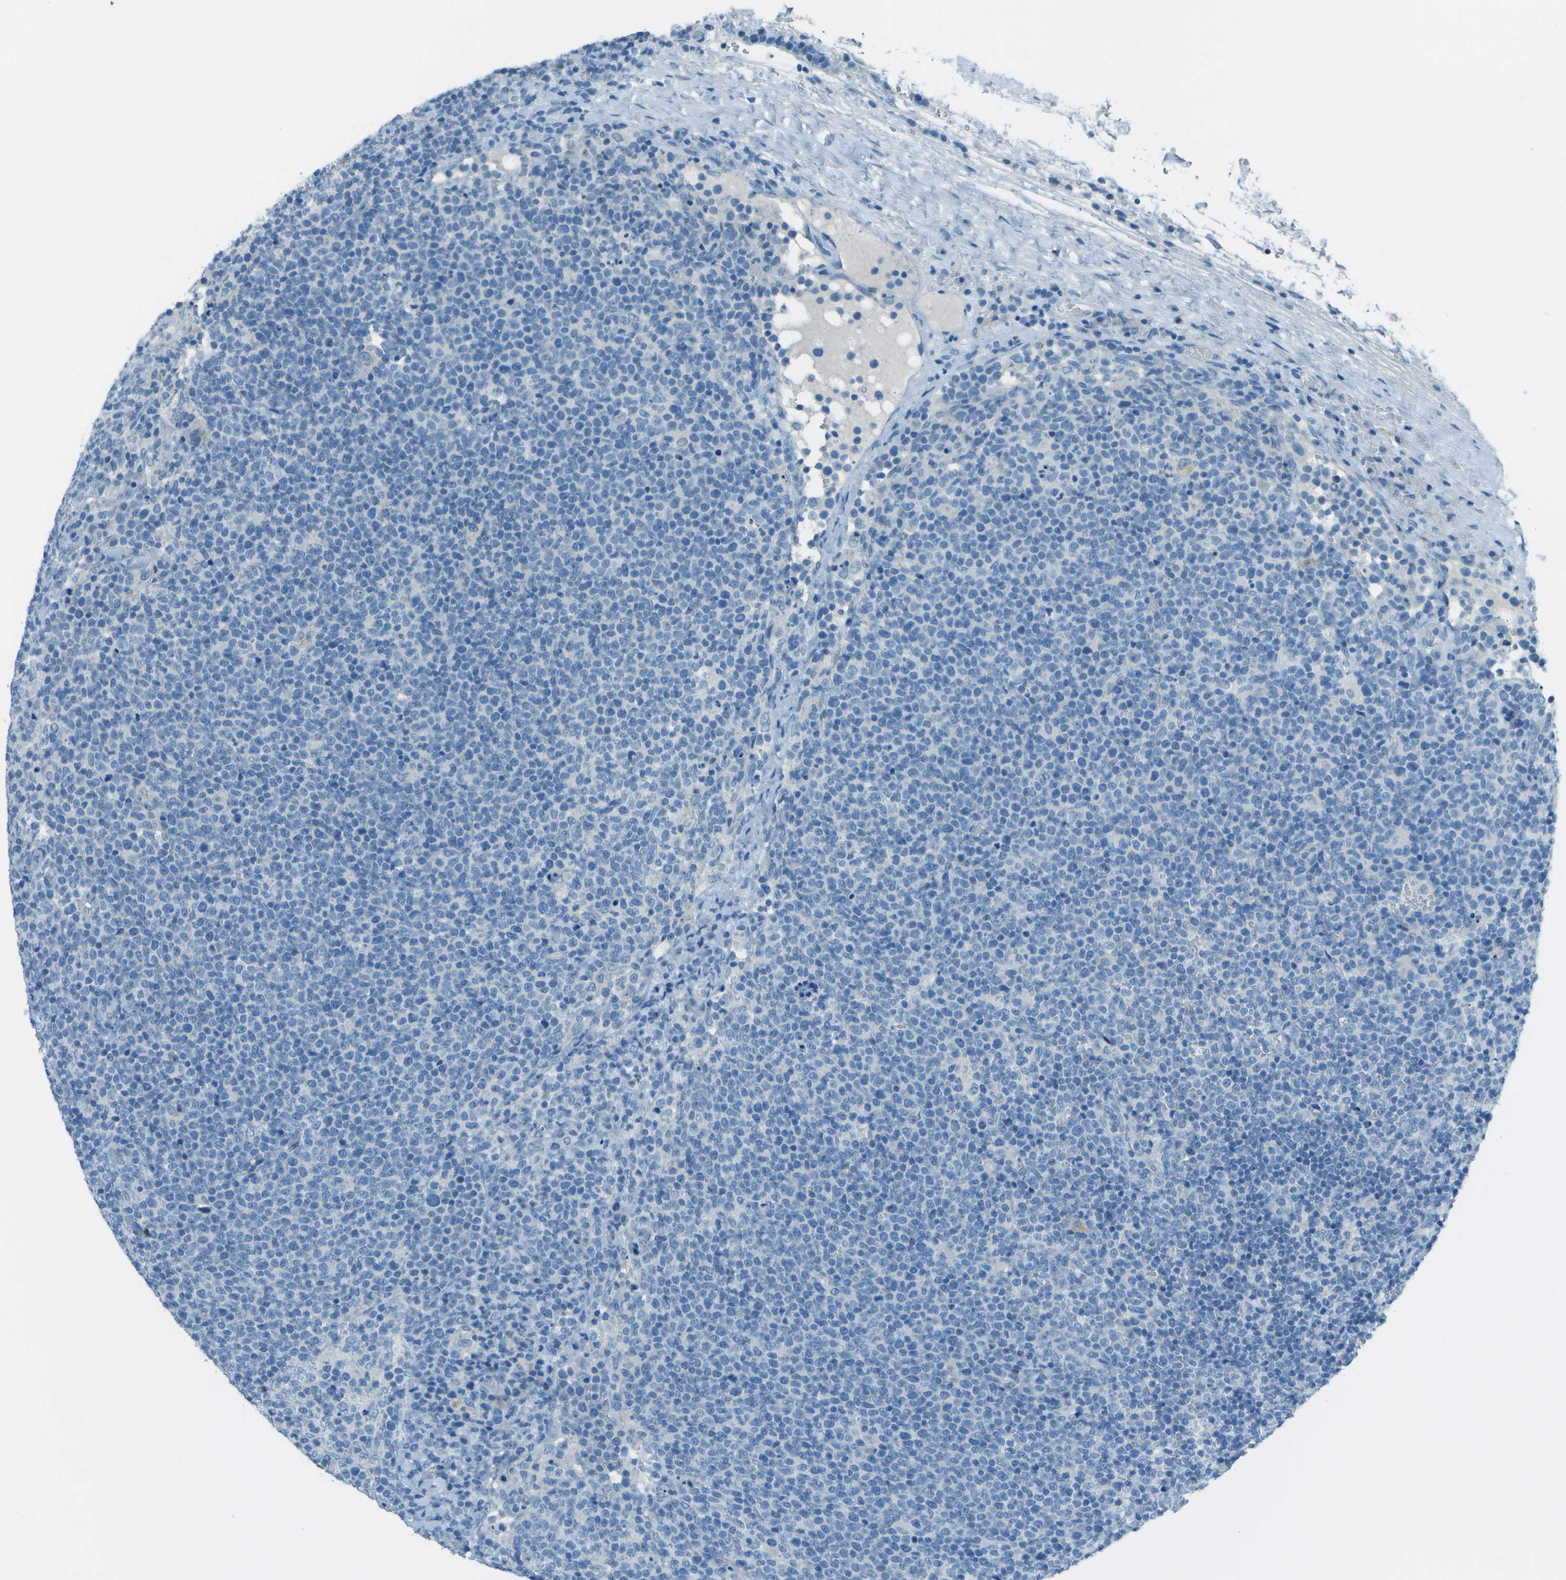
{"staining": {"intensity": "negative", "quantity": "none", "location": "none"}, "tissue": "lymphoma", "cell_type": "Tumor cells", "image_type": "cancer", "snomed": [{"axis": "morphology", "description": "Malignant lymphoma, non-Hodgkin's type, High grade"}, {"axis": "topography", "description": "Lymph node"}], "caption": "Tumor cells are negative for protein expression in human malignant lymphoma, non-Hodgkin's type (high-grade). Brightfield microscopy of immunohistochemistry (IHC) stained with DAB (3,3'-diaminobenzidine) (brown) and hematoxylin (blue), captured at high magnification.", "gene": "FGF1", "patient": {"sex": "male", "age": 61}}